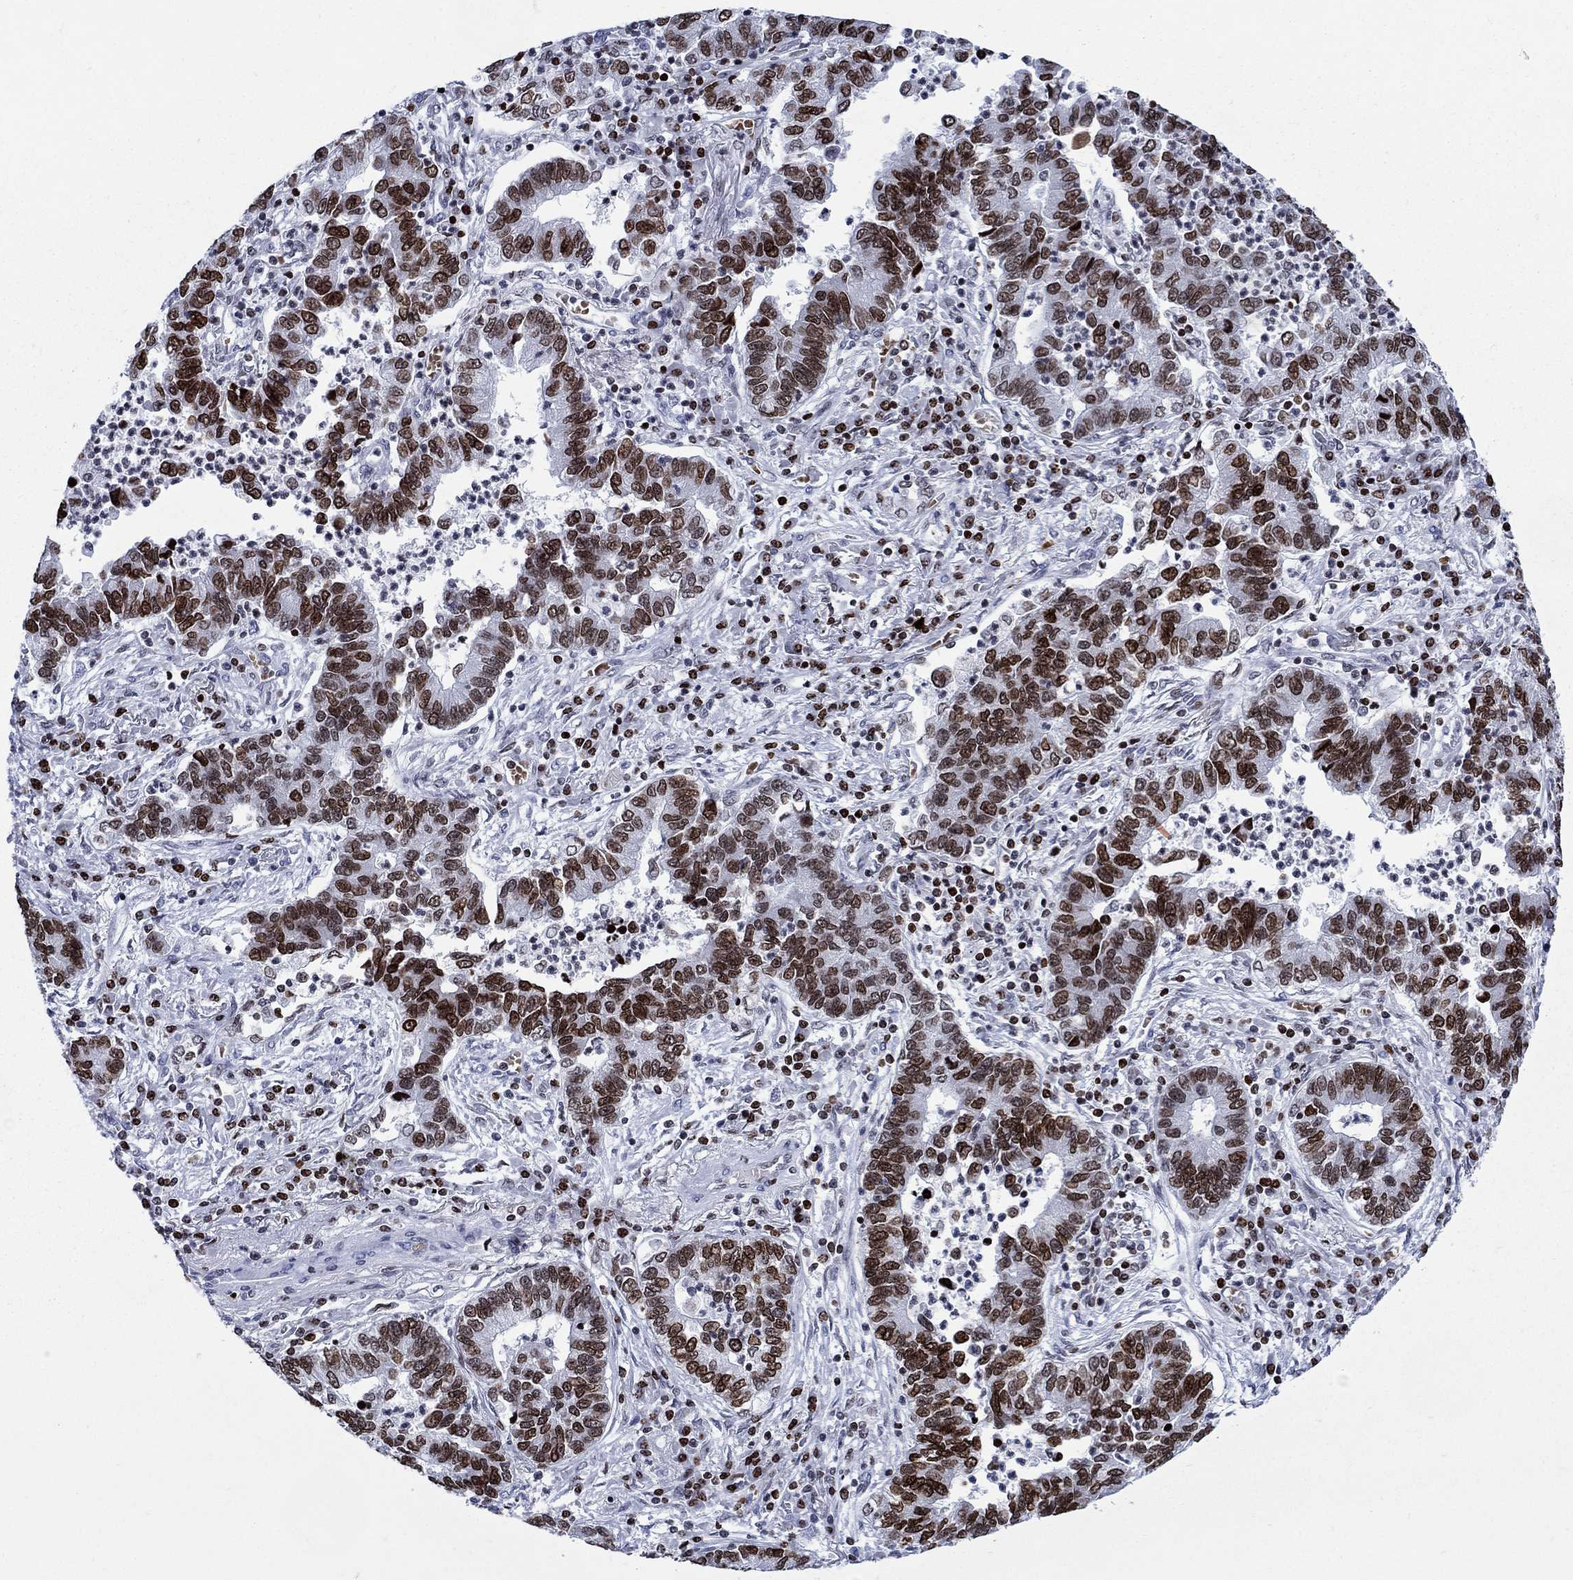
{"staining": {"intensity": "strong", "quantity": "25%-75%", "location": "nuclear"}, "tissue": "lung cancer", "cell_type": "Tumor cells", "image_type": "cancer", "snomed": [{"axis": "morphology", "description": "Adenocarcinoma, NOS"}, {"axis": "topography", "description": "Lung"}], "caption": "Protein staining by IHC shows strong nuclear positivity in approximately 25%-75% of tumor cells in lung adenocarcinoma. The staining is performed using DAB brown chromogen to label protein expression. The nuclei are counter-stained blue using hematoxylin.", "gene": "HMGA1", "patient": {"sex": "female", "age": 57}}